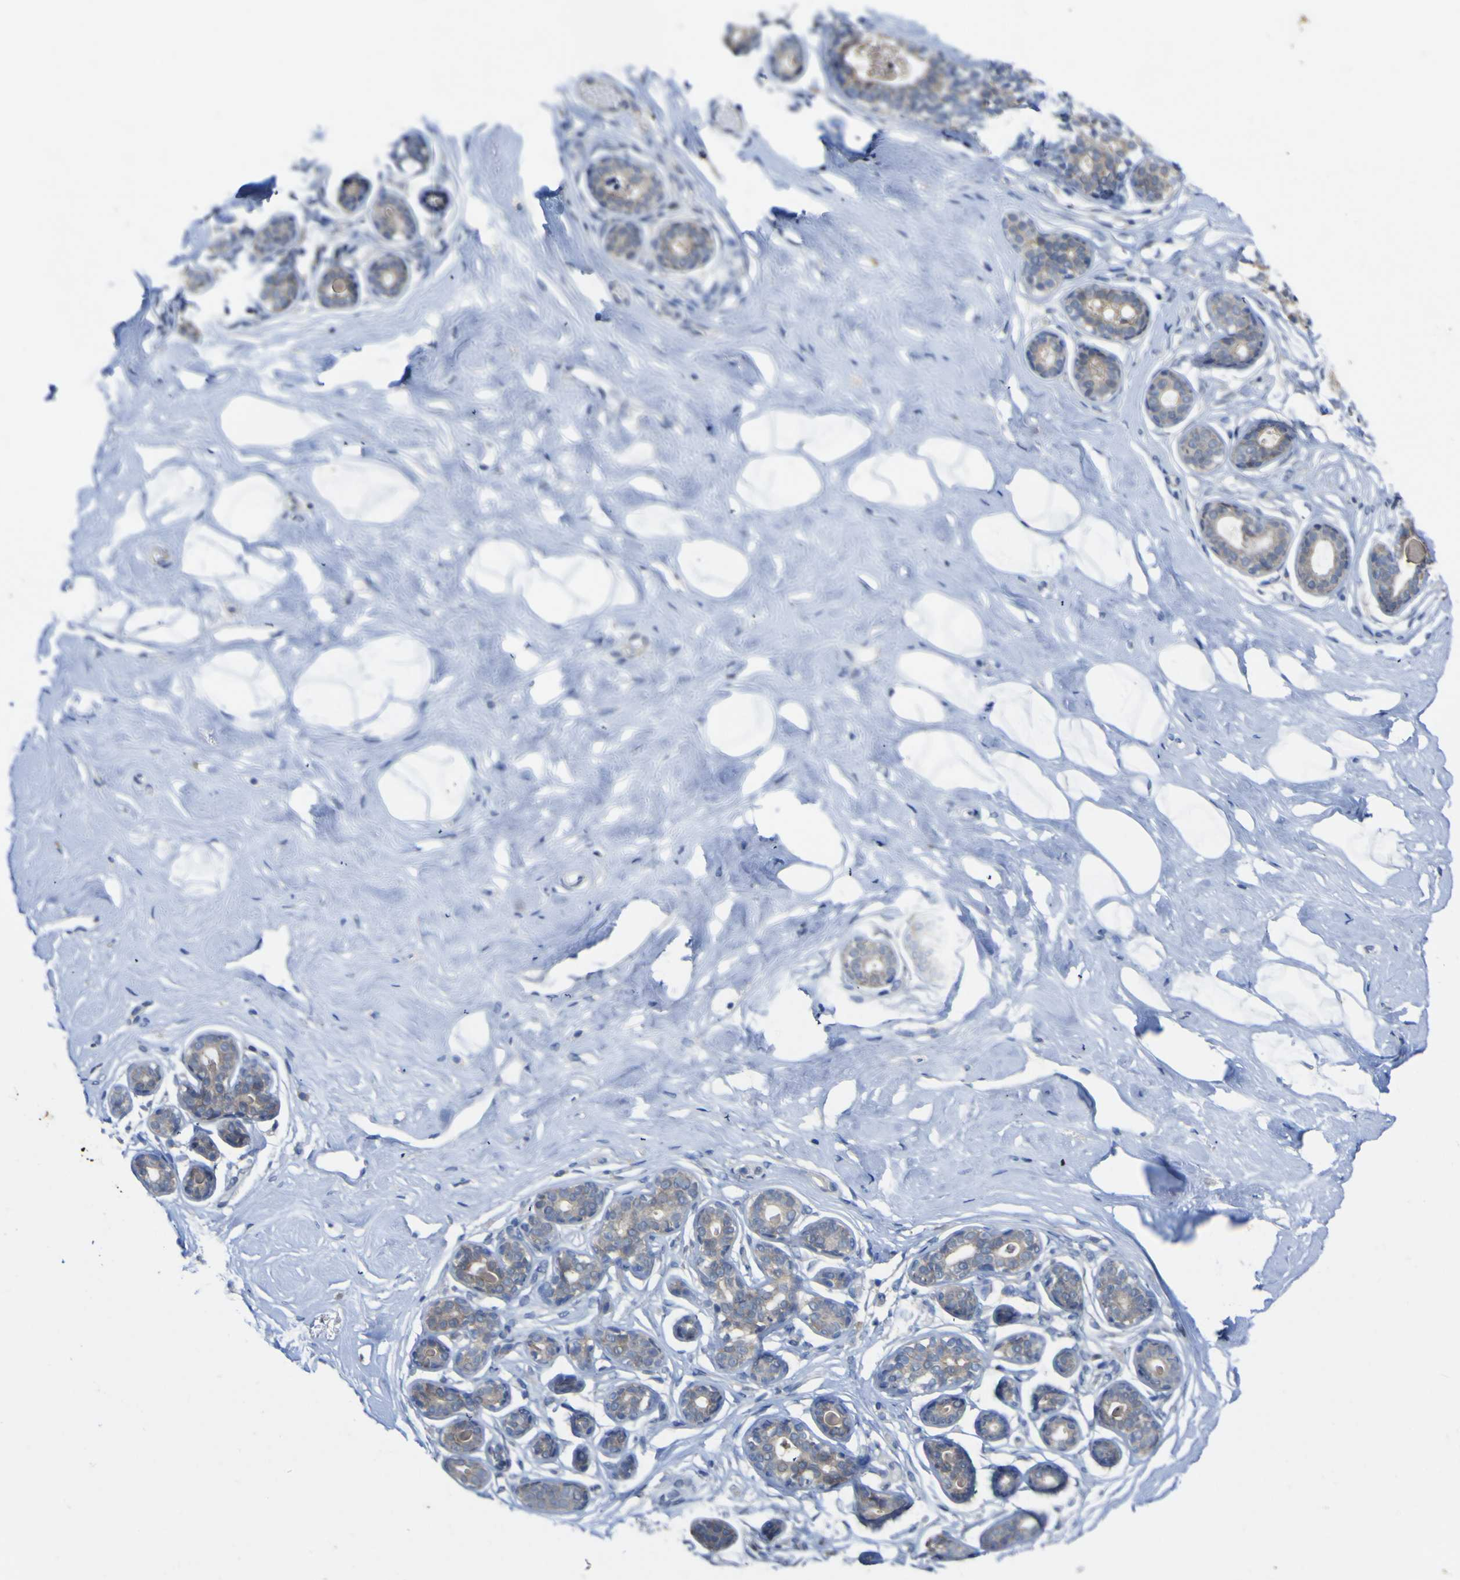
{"staining": {"intensity": "negative", "quantity": "none", "location": "none"}, "tissue": "breast", "cell_type": "Adipocytes", "image_type": "normal", "snomed": [{"axis": "morphology", "description": "Normal tissue, NOS"}, {"axis": "topography", "description": "Breast"}], "caption": "A high-resolution photomicrograph shows immunohistochemistry (IHC) staining of unremarkable breast, which exhibits no significant positivity in adipocytes. (DAB (3,3'-diaminobenzidine) immunohistochemistry, high magnification).", "gene": "TNFRSF11A", "patient": {"sex": "female", "age": 23}}